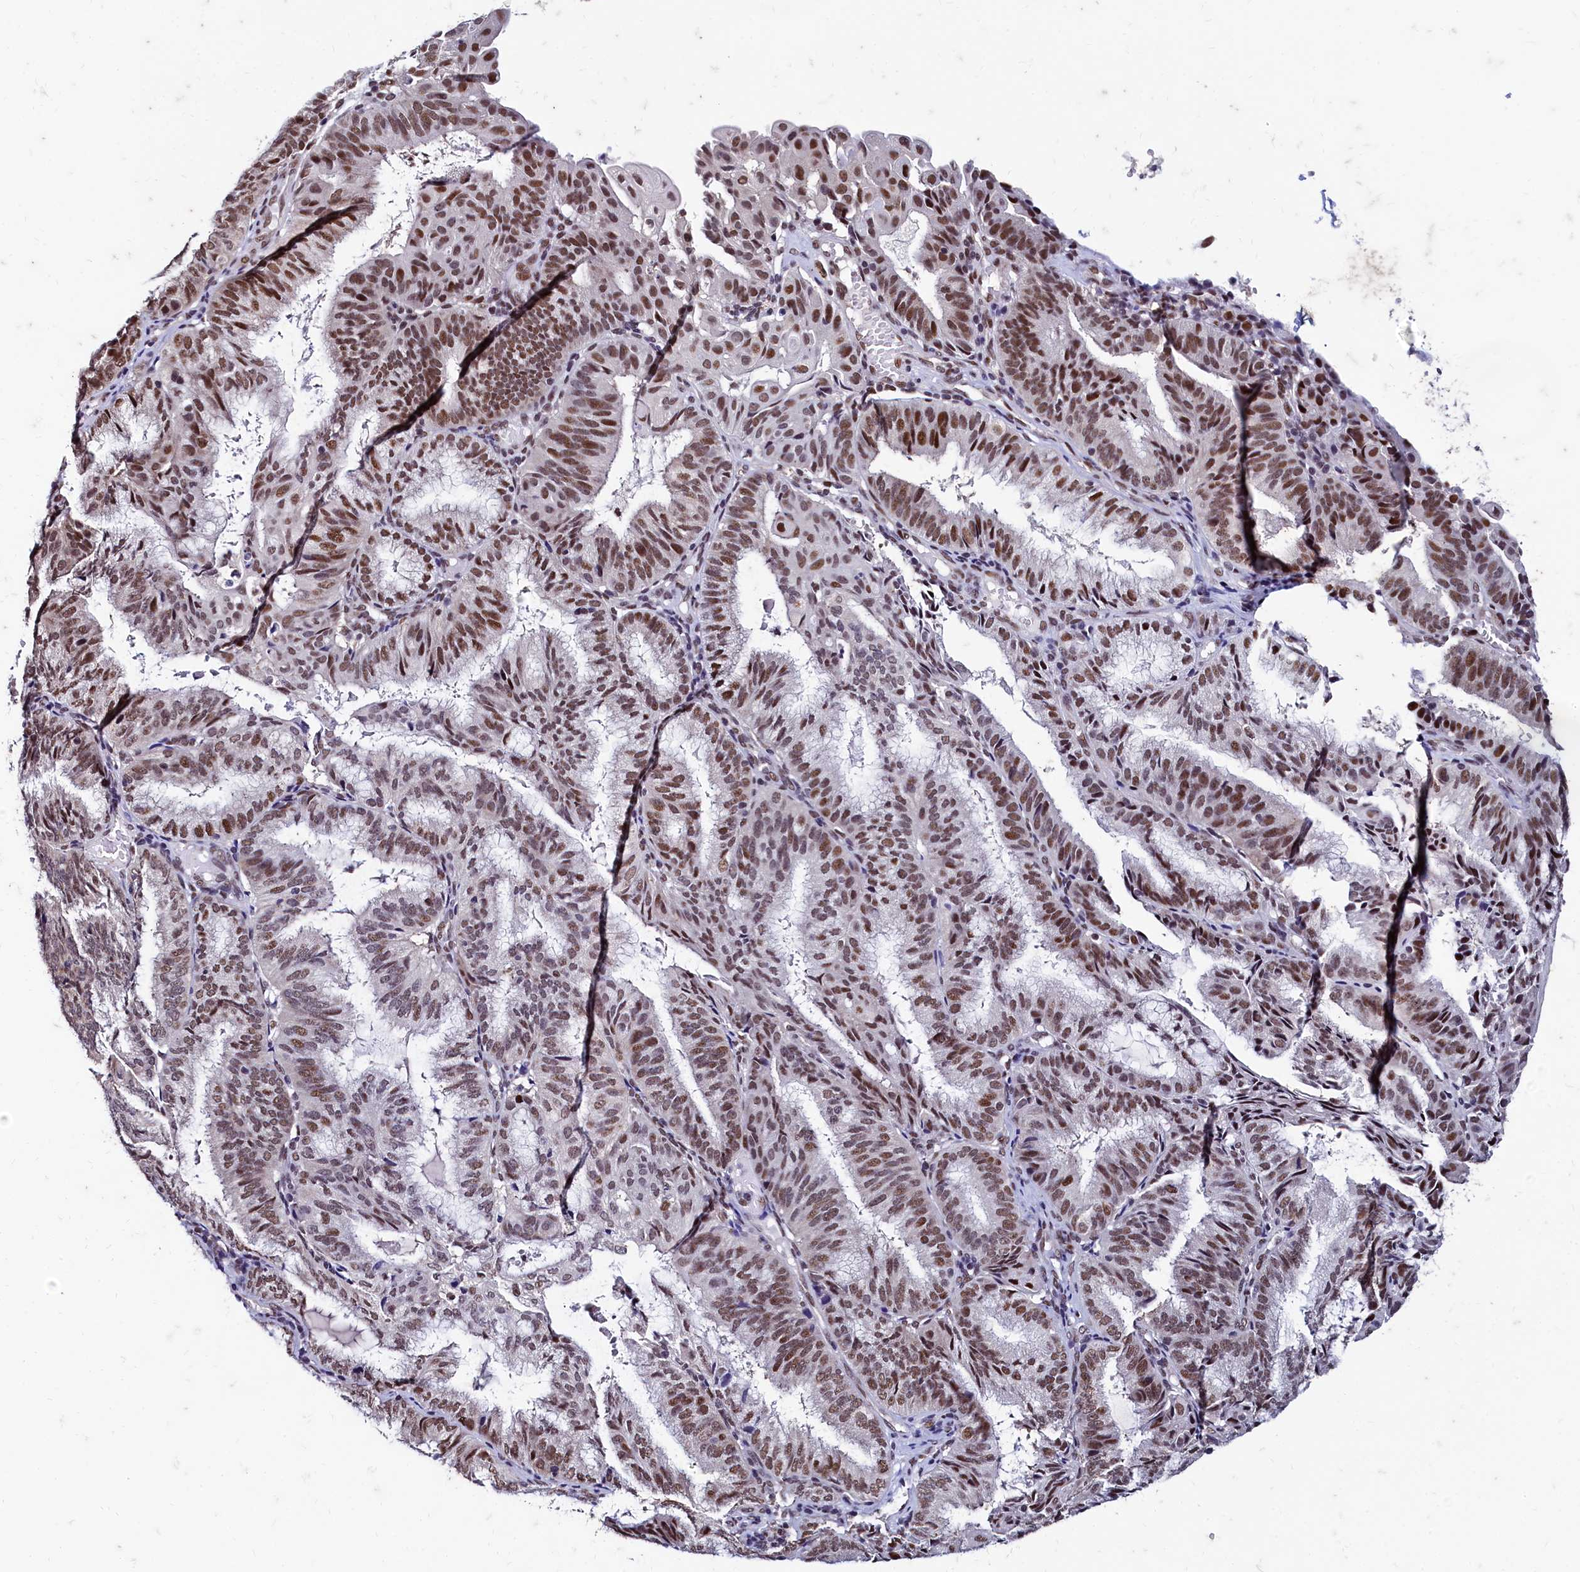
{"staining": {"intensity": "moderate", "quantity": ">75%", "location": "nuclear"}, "tissue": "endometrial cancer", "cell_type": "Tumor cells", "image_type": "cancer", "snomed": [{"axis": "morphology", "description": "Adenocarcinoma, NOS"}, {"axis": "topography", "description": "Endometrium"}], "caption": "Immunohistochemical staining of endometrial adenocarcinoma displays medium levels of moderate nuclear protein expression in approximately >75% of tumor cells.", "gene": "CPSF7", "patient": {"sex": "female", "age": 49}}